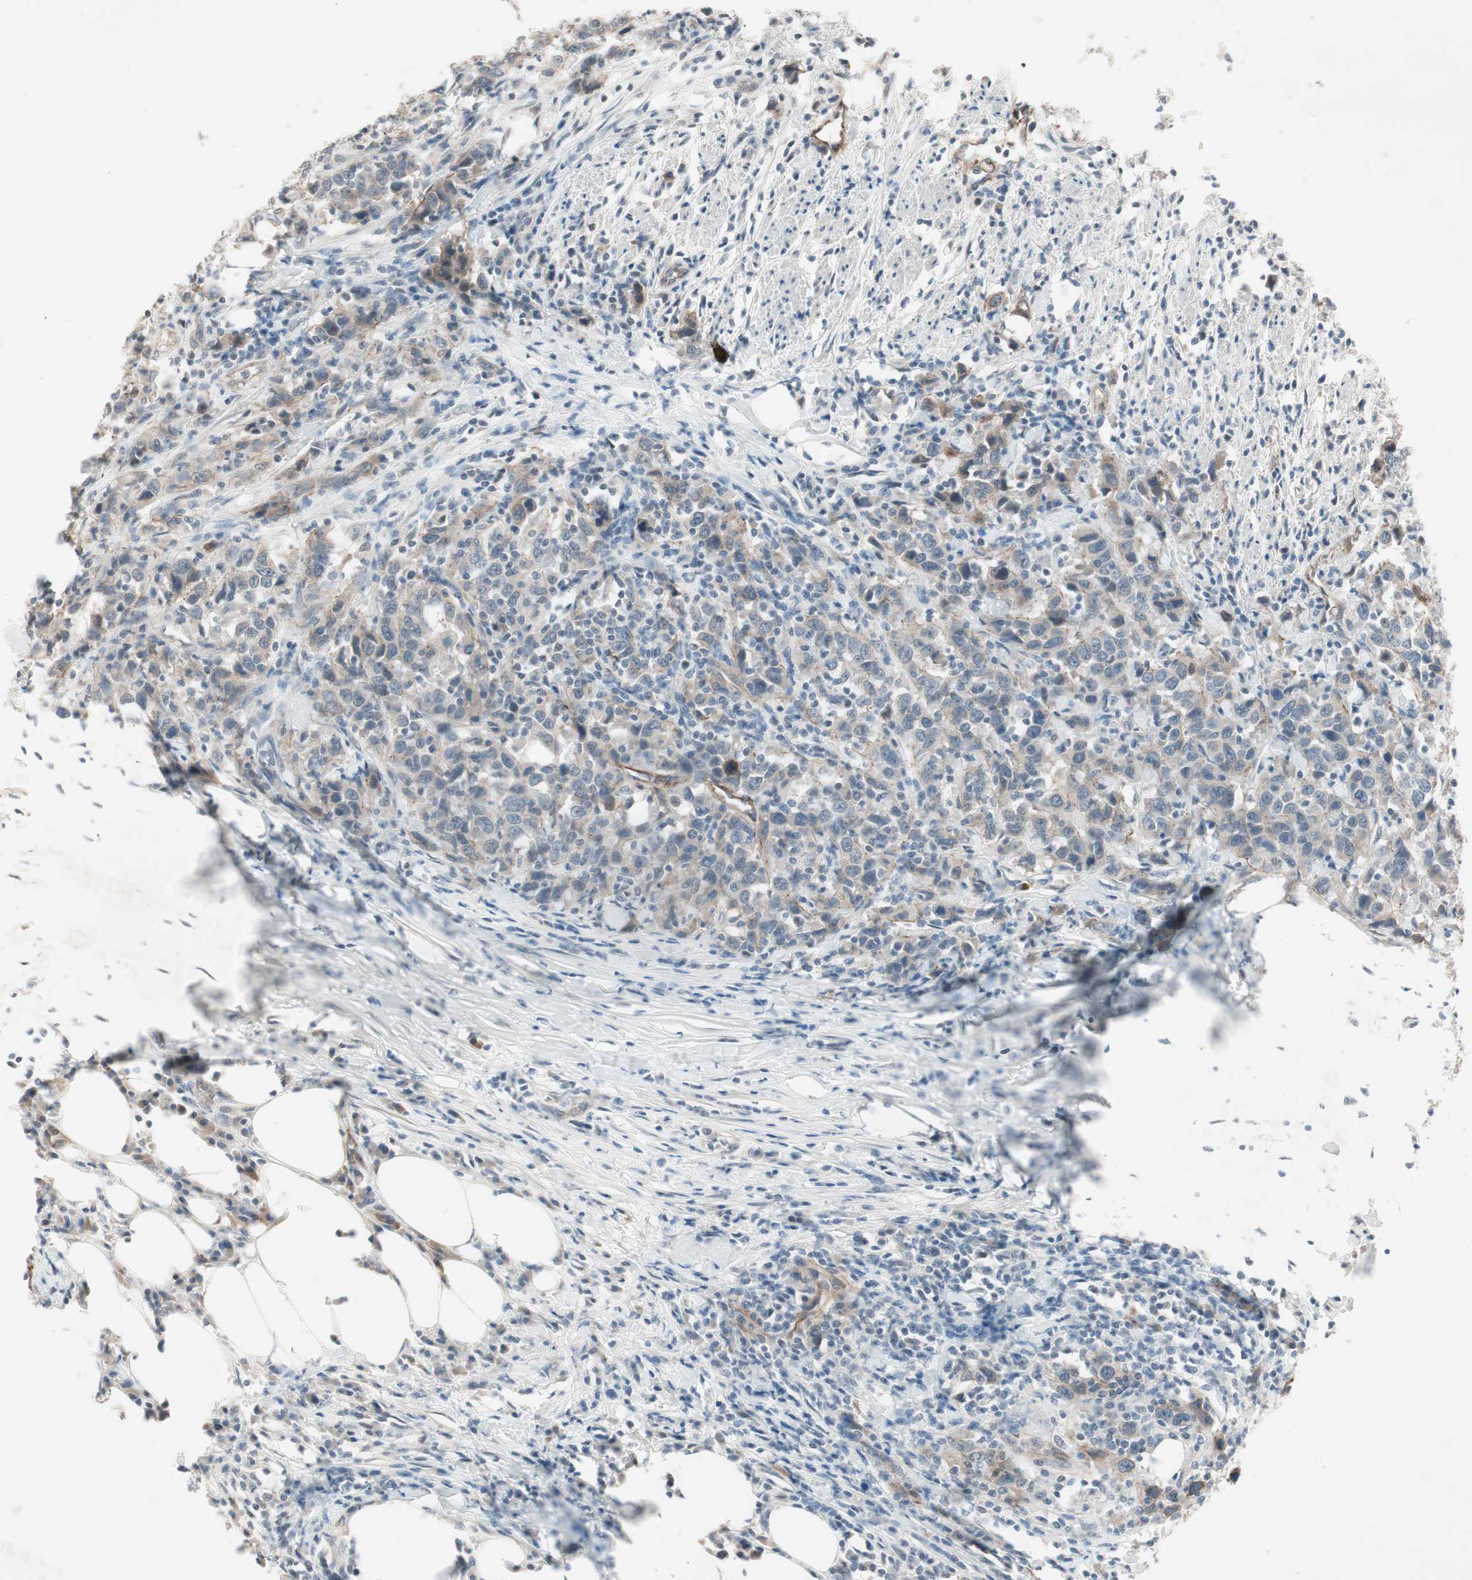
{"staining": {"intensity": "weak", "quantity": "25%-75%", "location": "cytoplasmic/membranous"}, "tissue": "urothelial cancer", "cell_type": "Tumor cells", "image_type": "cancer", "snomed": [{"axis": "morphology", "description": "Urothelial carcinoma, High grade"}, {"axis": "topography", "description": "Urinary bladder"}], "caption": "Protein expression analysis of urothelial cancer shows weak cytoplasmic/membranous staining in approximately 25%-75% of tumor cells.", "gene": "ITGB4", "patient": {"sex": "male", "age": 61}}